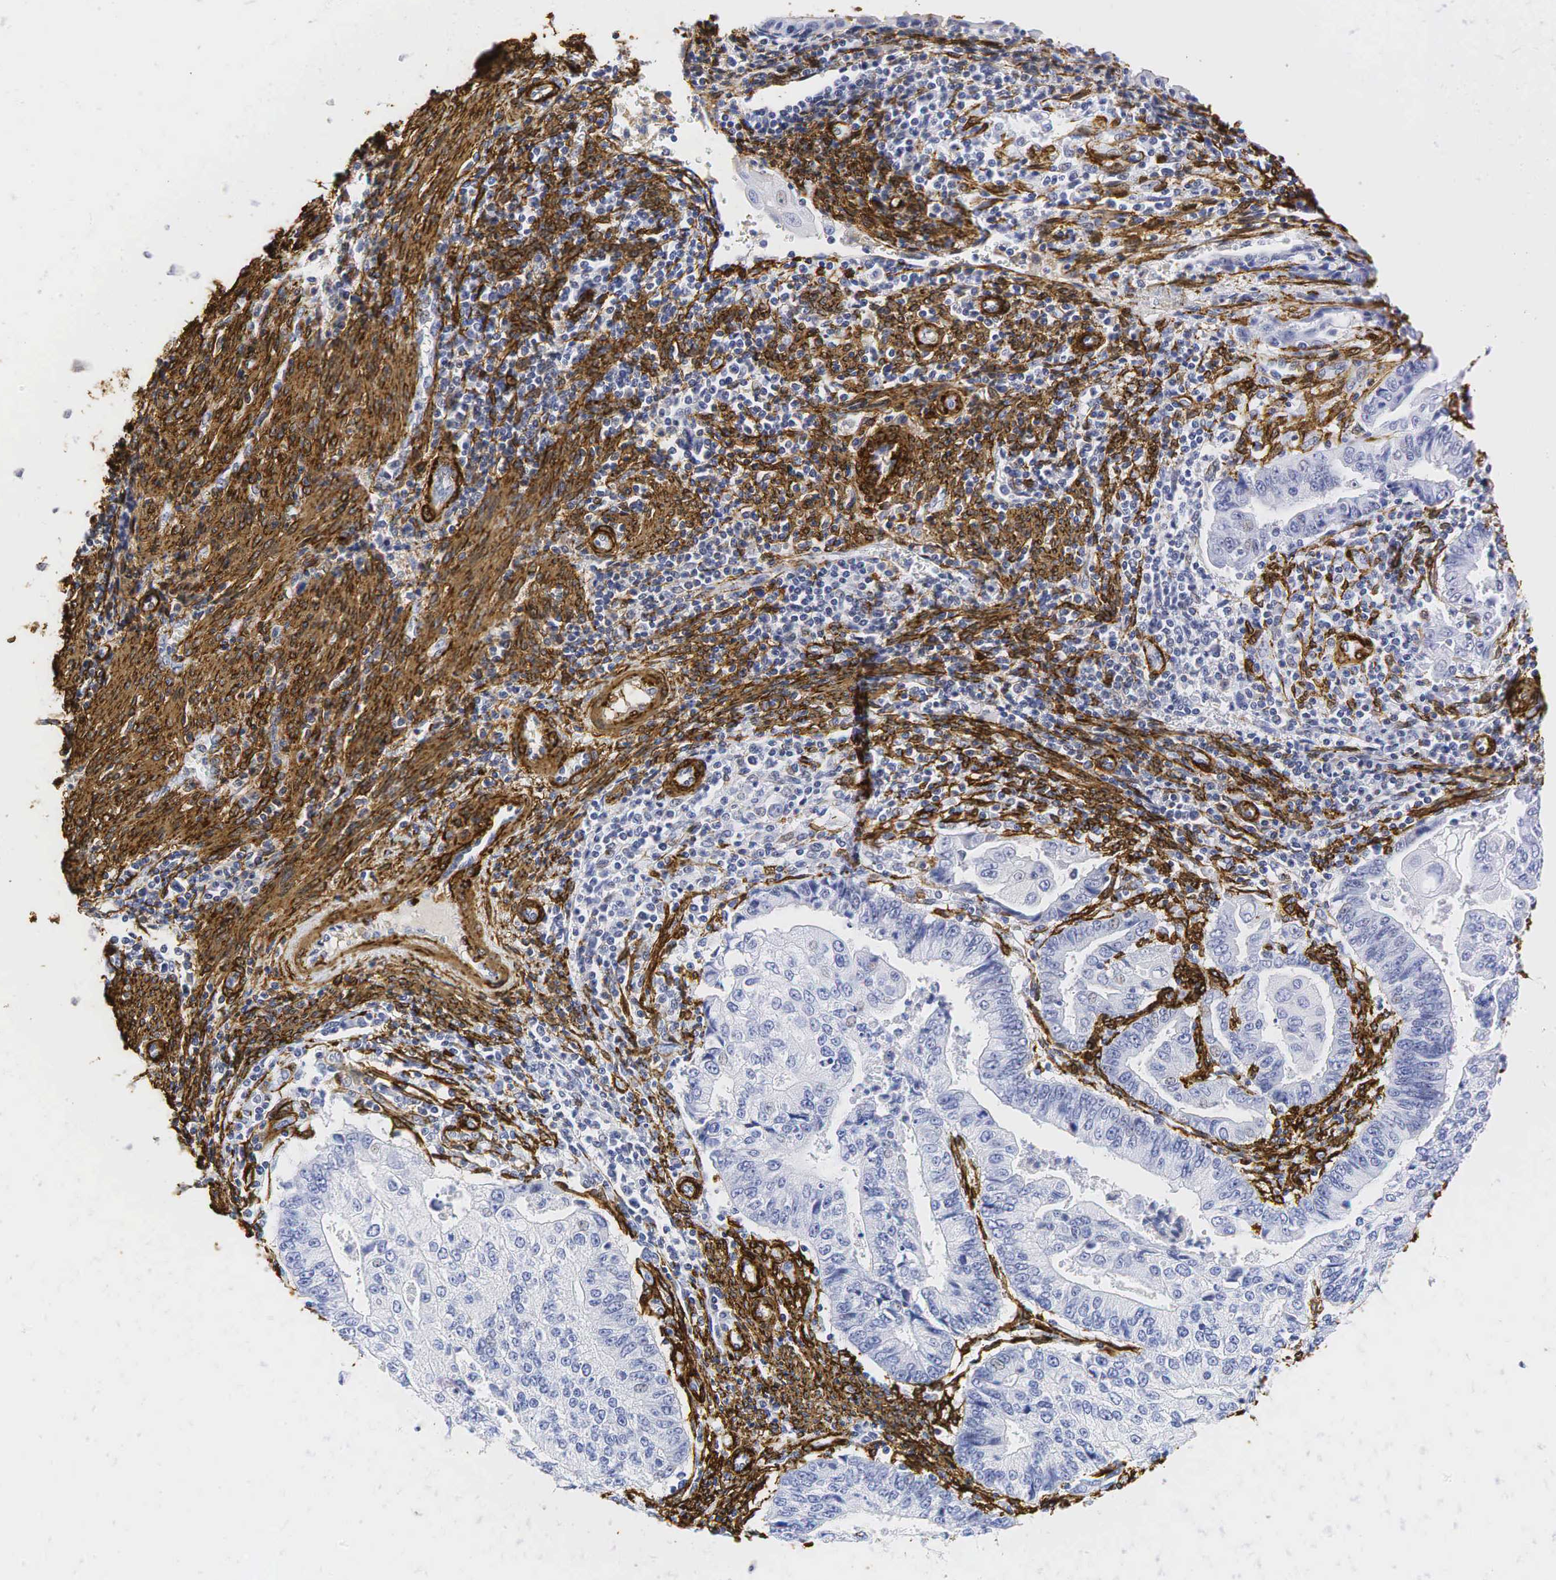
{"staining": {"intensity": "negative", "quantity": "none", "location": "none"}, "tissue": "endometrial cancer", "cell_type": "Tumor cells", "image_type": "cancer", "snomed": [{"axis": "morphology", "description": "Adenocarcinoma, NOS"}, {"axis": "topography", "description": "Endometrium"}], "caption": "Tumor cells show no significant expression in endometrial adenocarcinoma. (DAB (3,3'-diaminobenzidine) immunohistochemistry (IHC) visualized using brightfield microscopy, high magnification).", "gene": "ACTA2", "patient": {"sex": "female", "age": 75}}